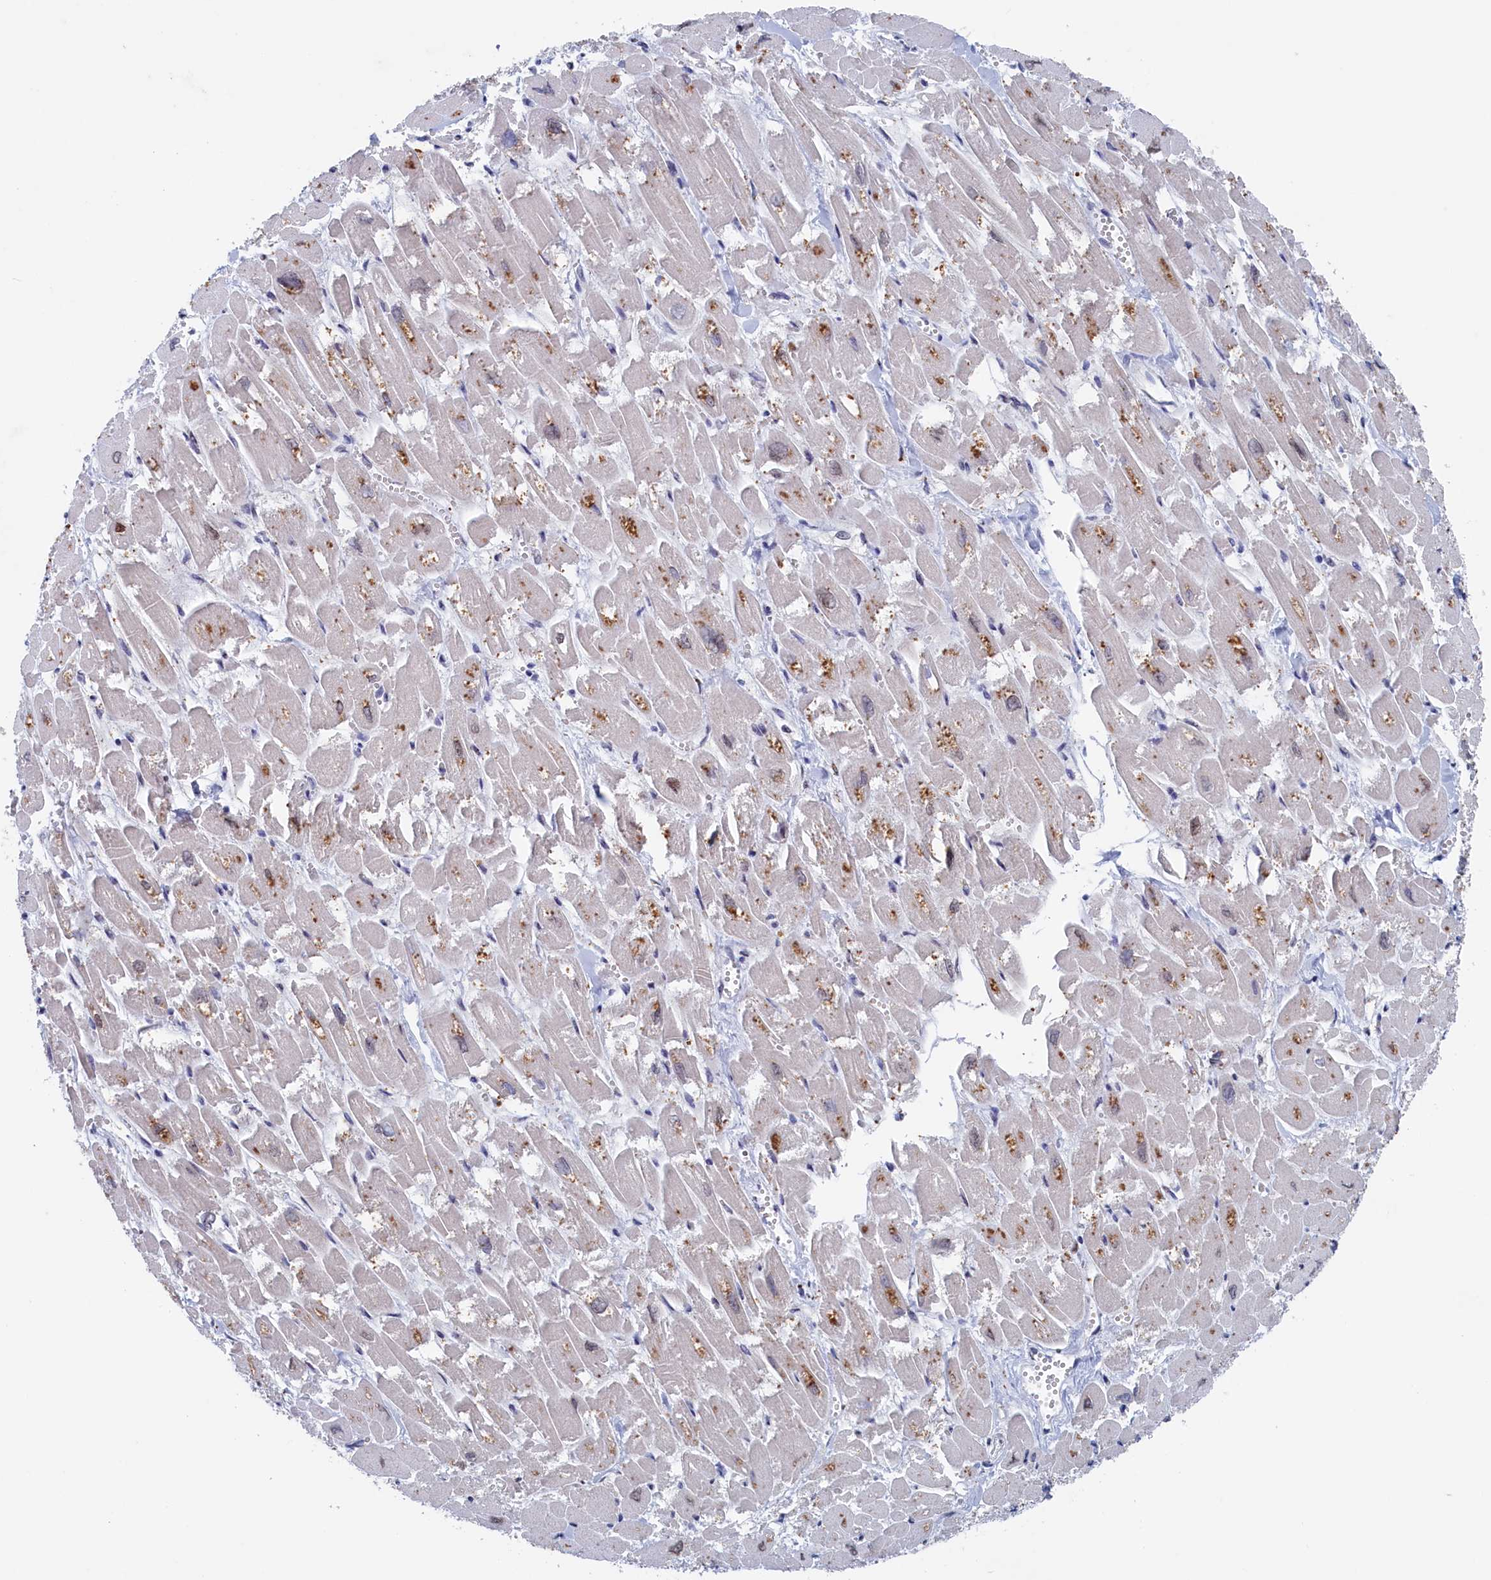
{"staining": {"intensity": "moderate", "quantity": "25%-75%", "location": "cytoplasmic/membranous"}, "tissue": "heart muscle", "cell_type": "Cardiomyocytes", "image_type": "normal", "snomed": [{"axis": "morphology", "description": "Normal tissue, NOS"}, {"axis": "topography", "description": "Heart"}], "caption": "Cardiomyocytes demonstrate medium levels of moderate cytoplasmic/membranous positivity in approximately 25%-75% of cells in unremarkable heart muscle.", "gene": "WDR76", "patient": {"sex": "male", "age": 54}}